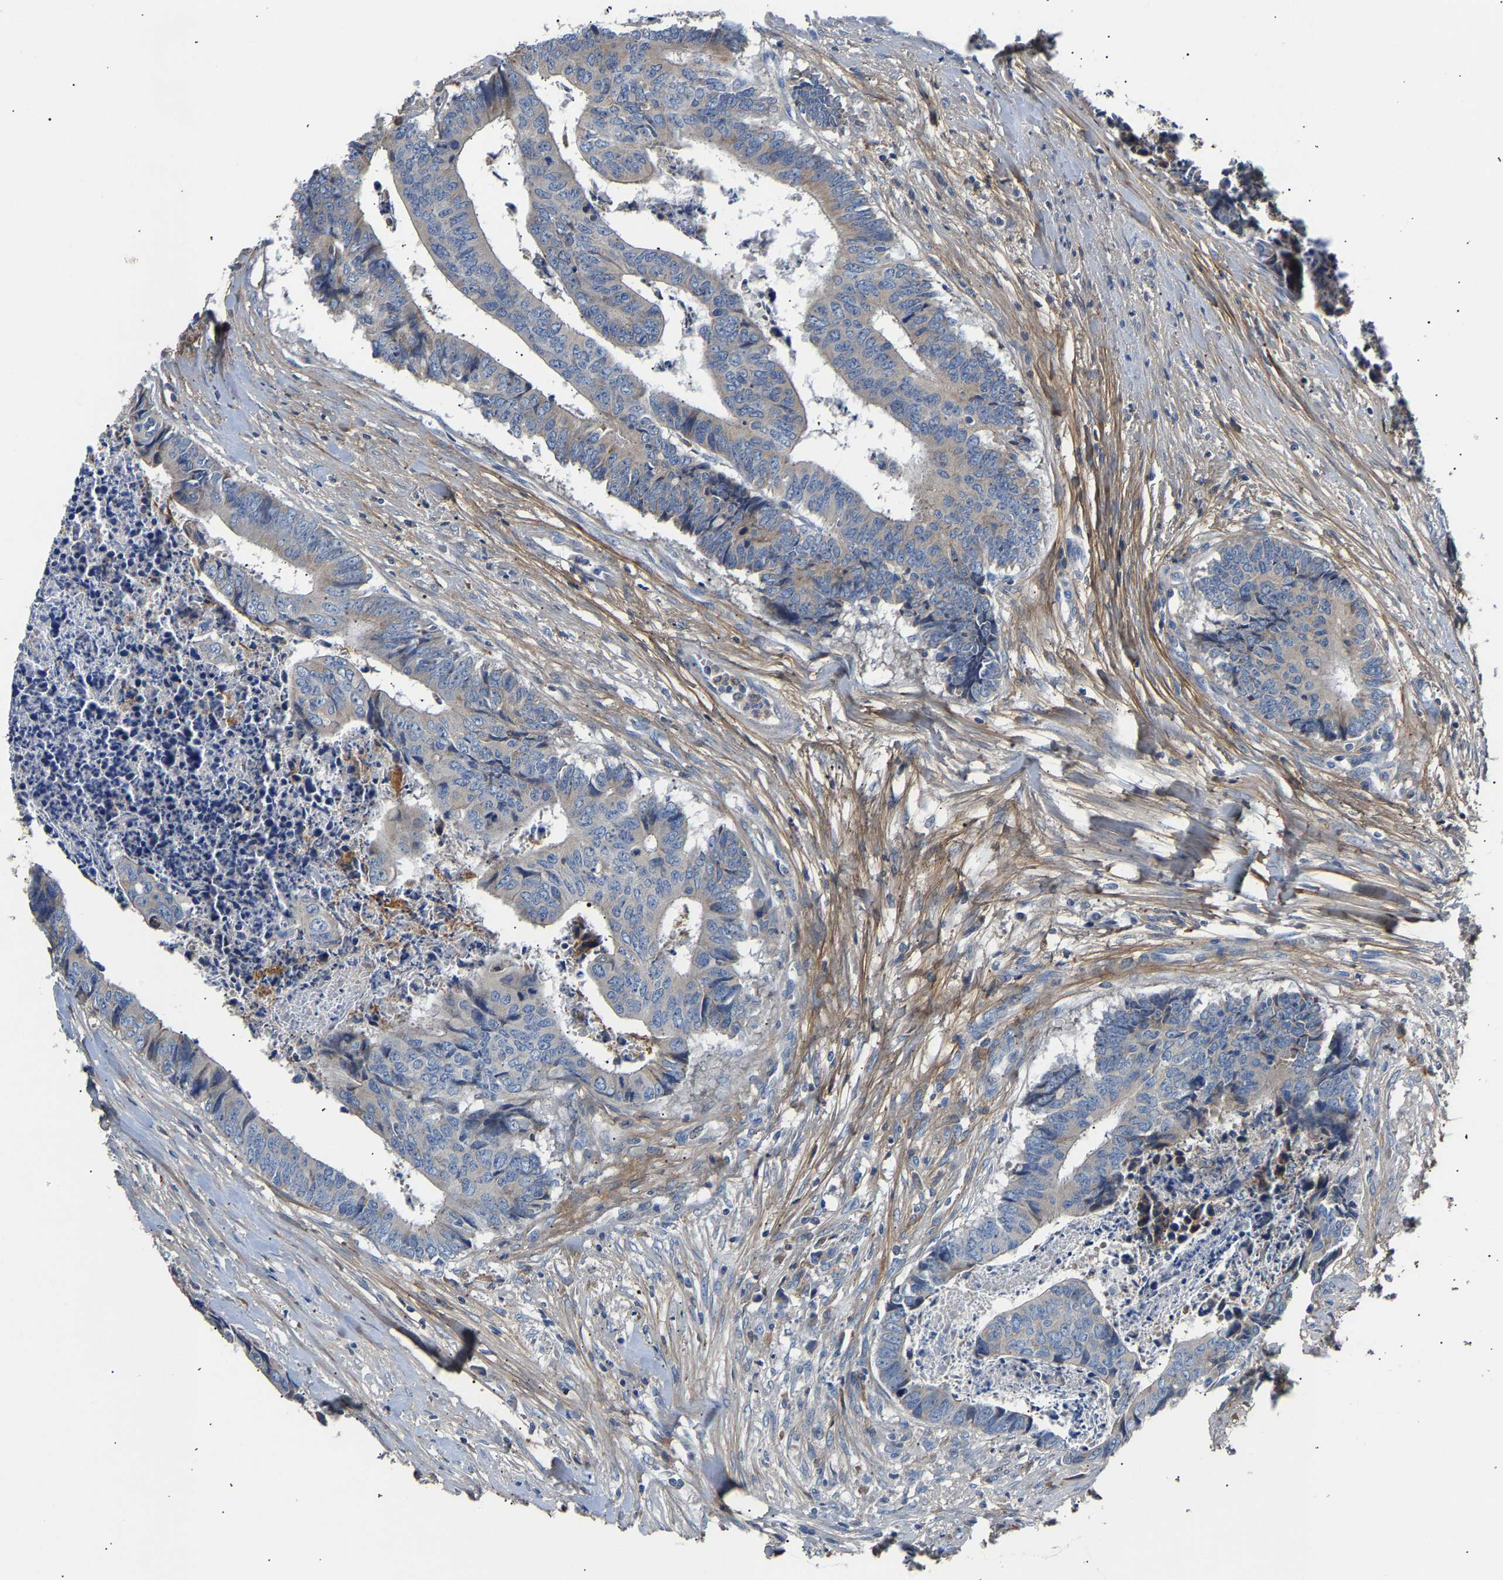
{"staining": {"intensity": "negative", "quantity": "none", "location": "none"}, "tissue": "colorectal cancer", "cell_type": "Tumor cells", "image_type": "cancer", "snomed": [{"axis": "morphology", "description": "Adenocarcinoma, NOS"}, {"axis": "topography", "description": "Rectum"}], "caption": "This is an immunohistochemistry micrograph of human colorectal cancer. There is no expression in tumor cells.", "gene": "CCDC171", "patient": {"sex": "male", "age": 84}}